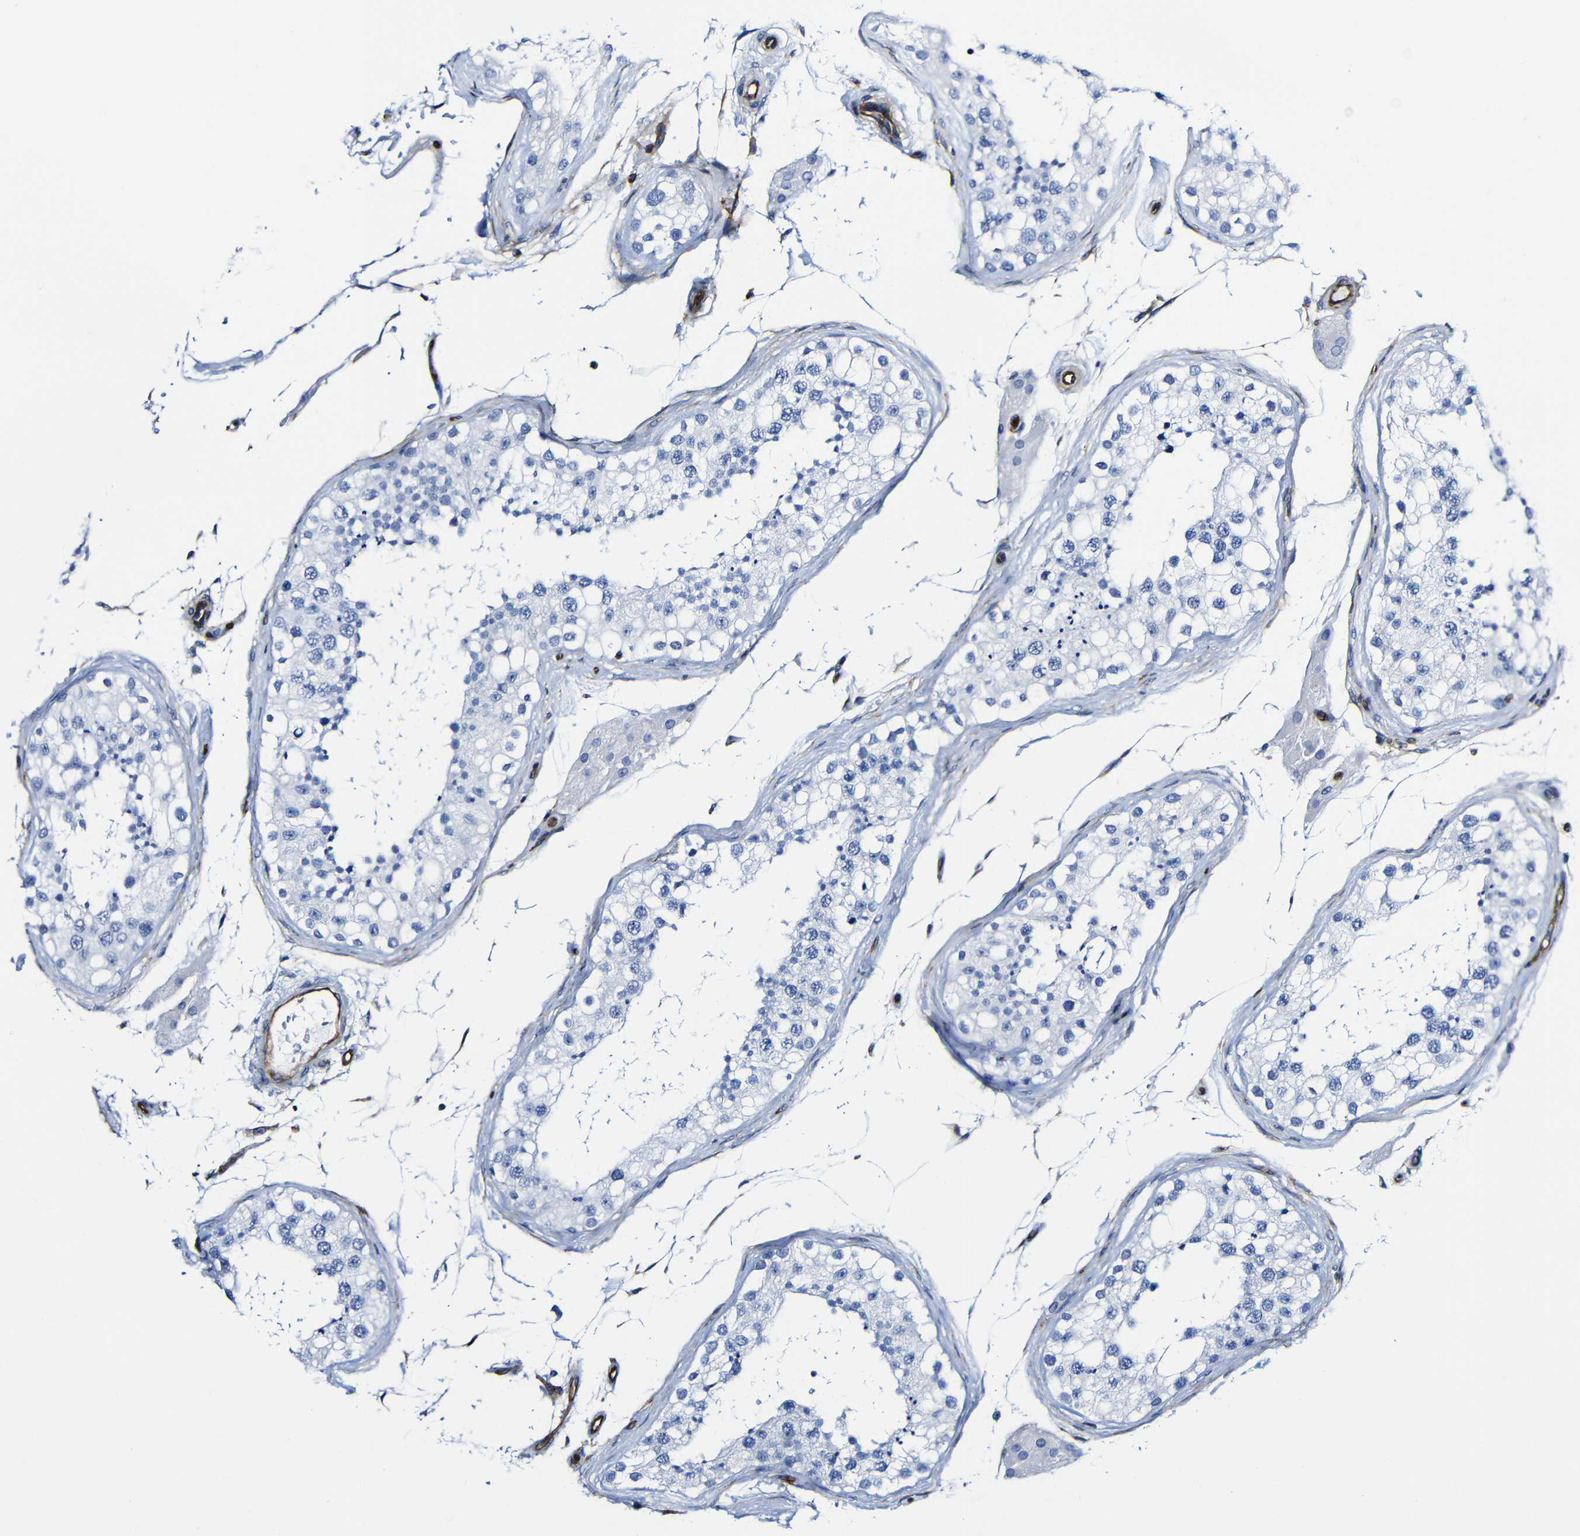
{"staining": {"intensity": "negative", "quantity": "none", "location": "none"}, "tissue": "testis", "cell_type": "Cells in seminiferous ducts", "image_type": "normal", "snomed": [{"axis": "morphology", "description": "Normal tissue, NOS"}, {"axis": "topography", "description": "Testis"}], "caption": "Photomicrograph shows no significant protein staining in cells in seminiferous ducts of unremarkable testis.", "gene": "MSN", "patient": {"sex": "male", "age": 68}}